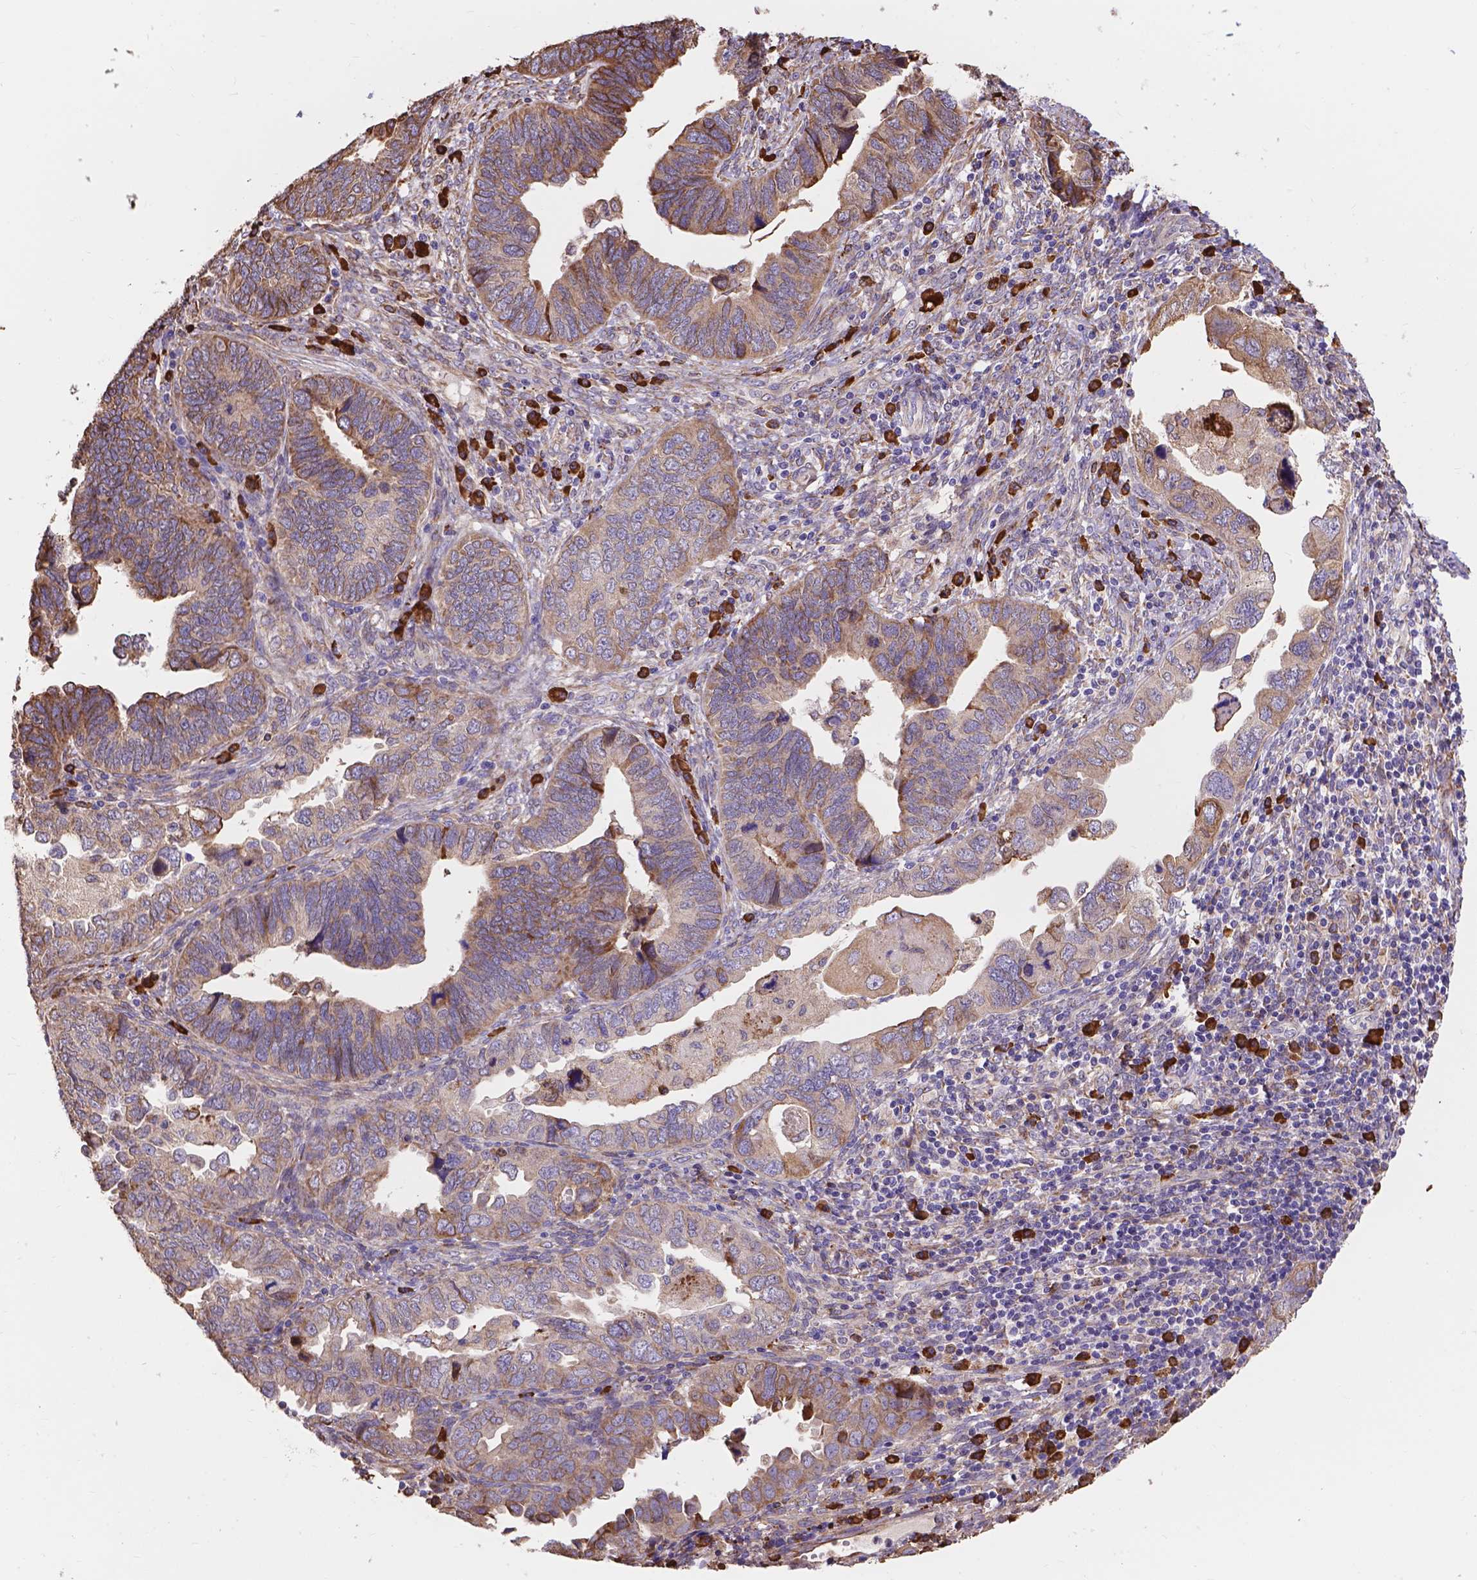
{"staining": {"intensity": "moderate", "quantity": "<25%", "location": "cytoplasmic/membranous"}, "tissue": "endometrial cancer", "cell_type": "Tumor cells", "image_type": "cancer", "snomed": [{"axis": "morphology", "description": "Adenocarcinoma, NOS"}, {"axis": "topography", "description": "Endometrium"}], "caption": "Human endometrial cancer stained with a brown dye shows moderate cytoplasmic/membranous positive expression in about <25% of tumor cells.", "gene": "IPO11", "patient": {"sex": "female", "age": 79}}